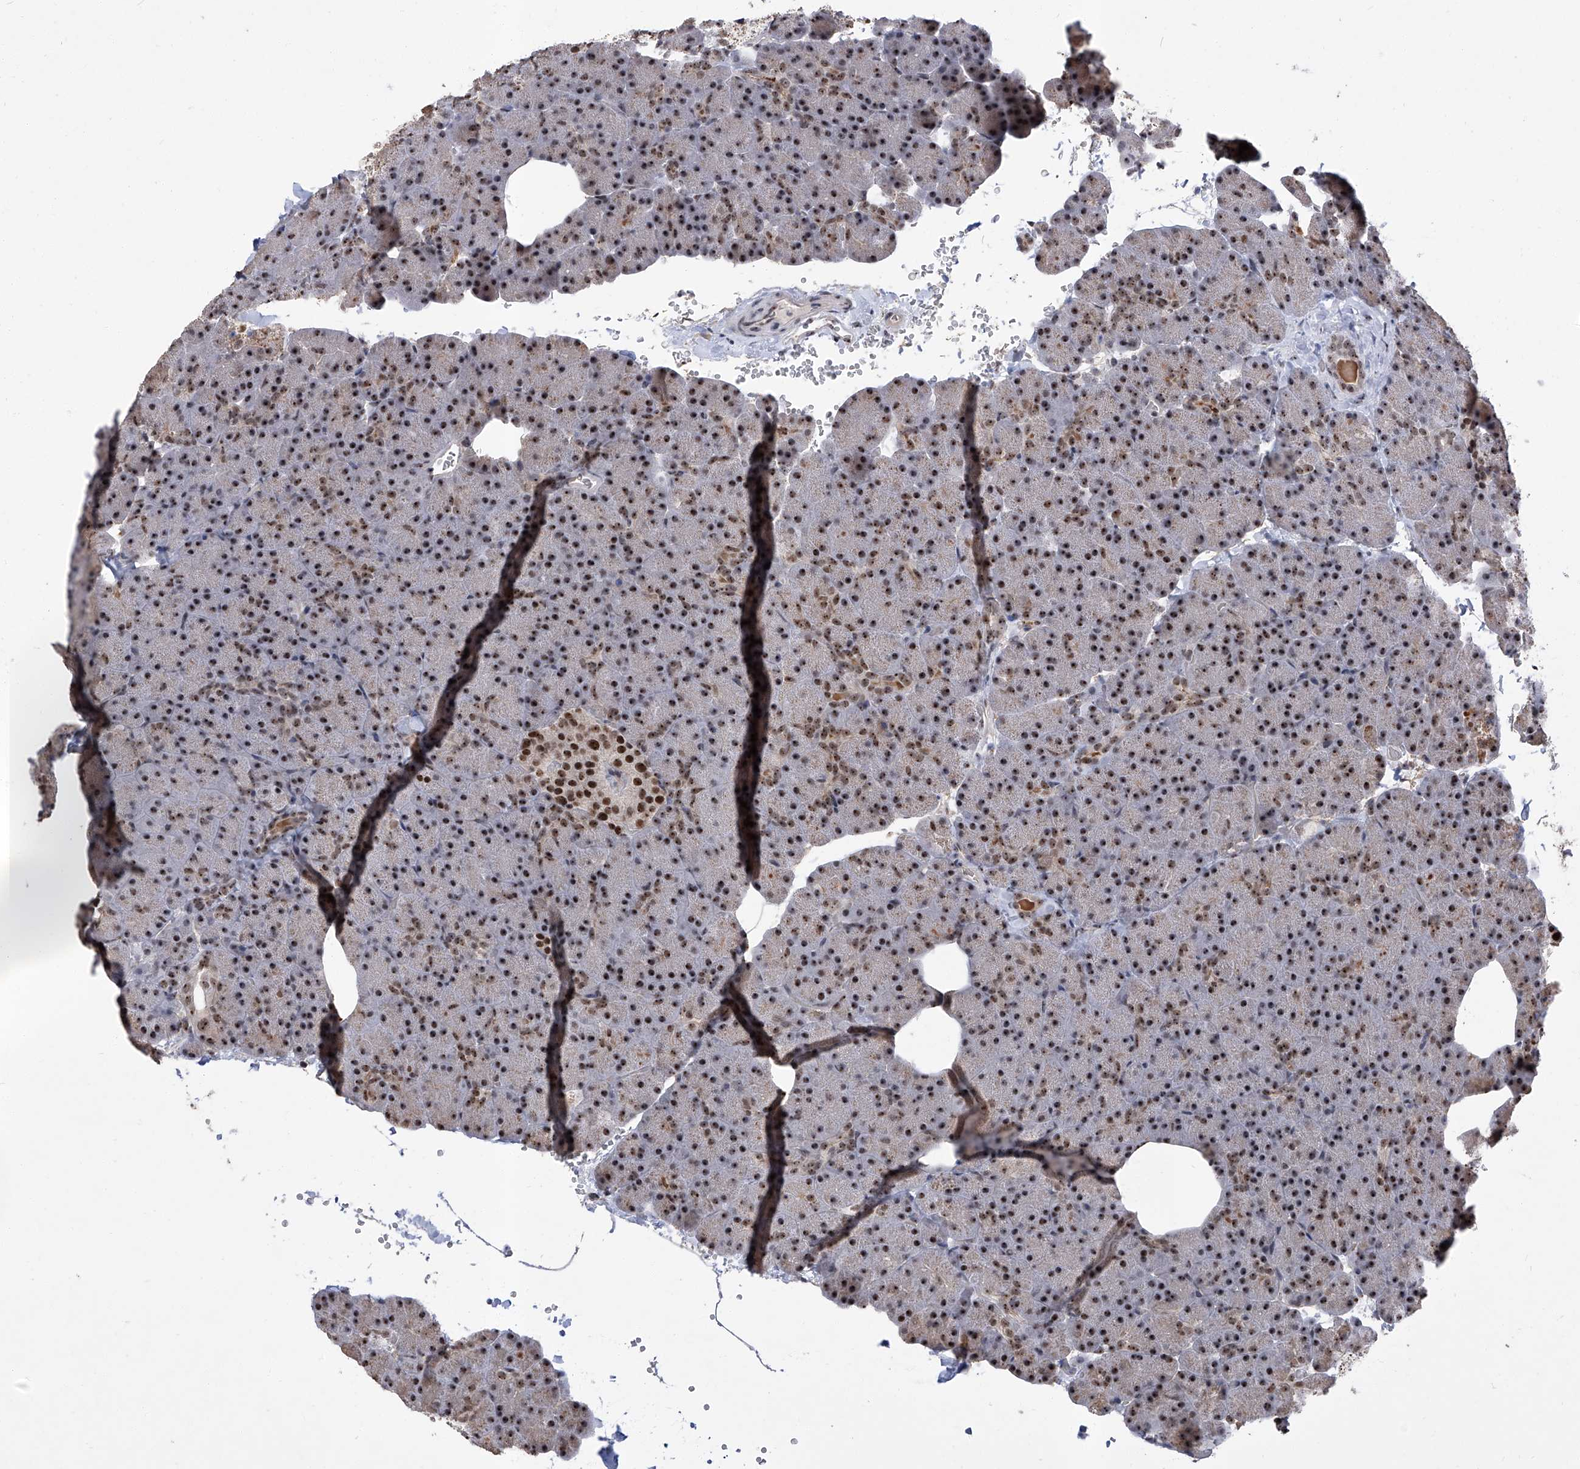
{"staining": {"intensity": "moderate", "quantity": ">75%", "location": "cytoplasmic/membranous,nuclear"}, "tissue": "pancreas", "cell_type": "Exocrine glandular cells", "image_type": "normal", "snomed": [{"axis": "morphology", "description": "Normal tissue, NOS"}, {"axis": "morphology", "description": "Carcinoid, malignant, NOS"}, {"axis": "topography", "description": "Pancreas"}], "caption": "Pancreas stained with a brown dye demonstrates moderate cytoplasmic/membranous,nuclear positive expression in about >75% of exocrine glandular cells.", "gene": "CMTR1", "patient": {"sex": "female", "age": 35}}